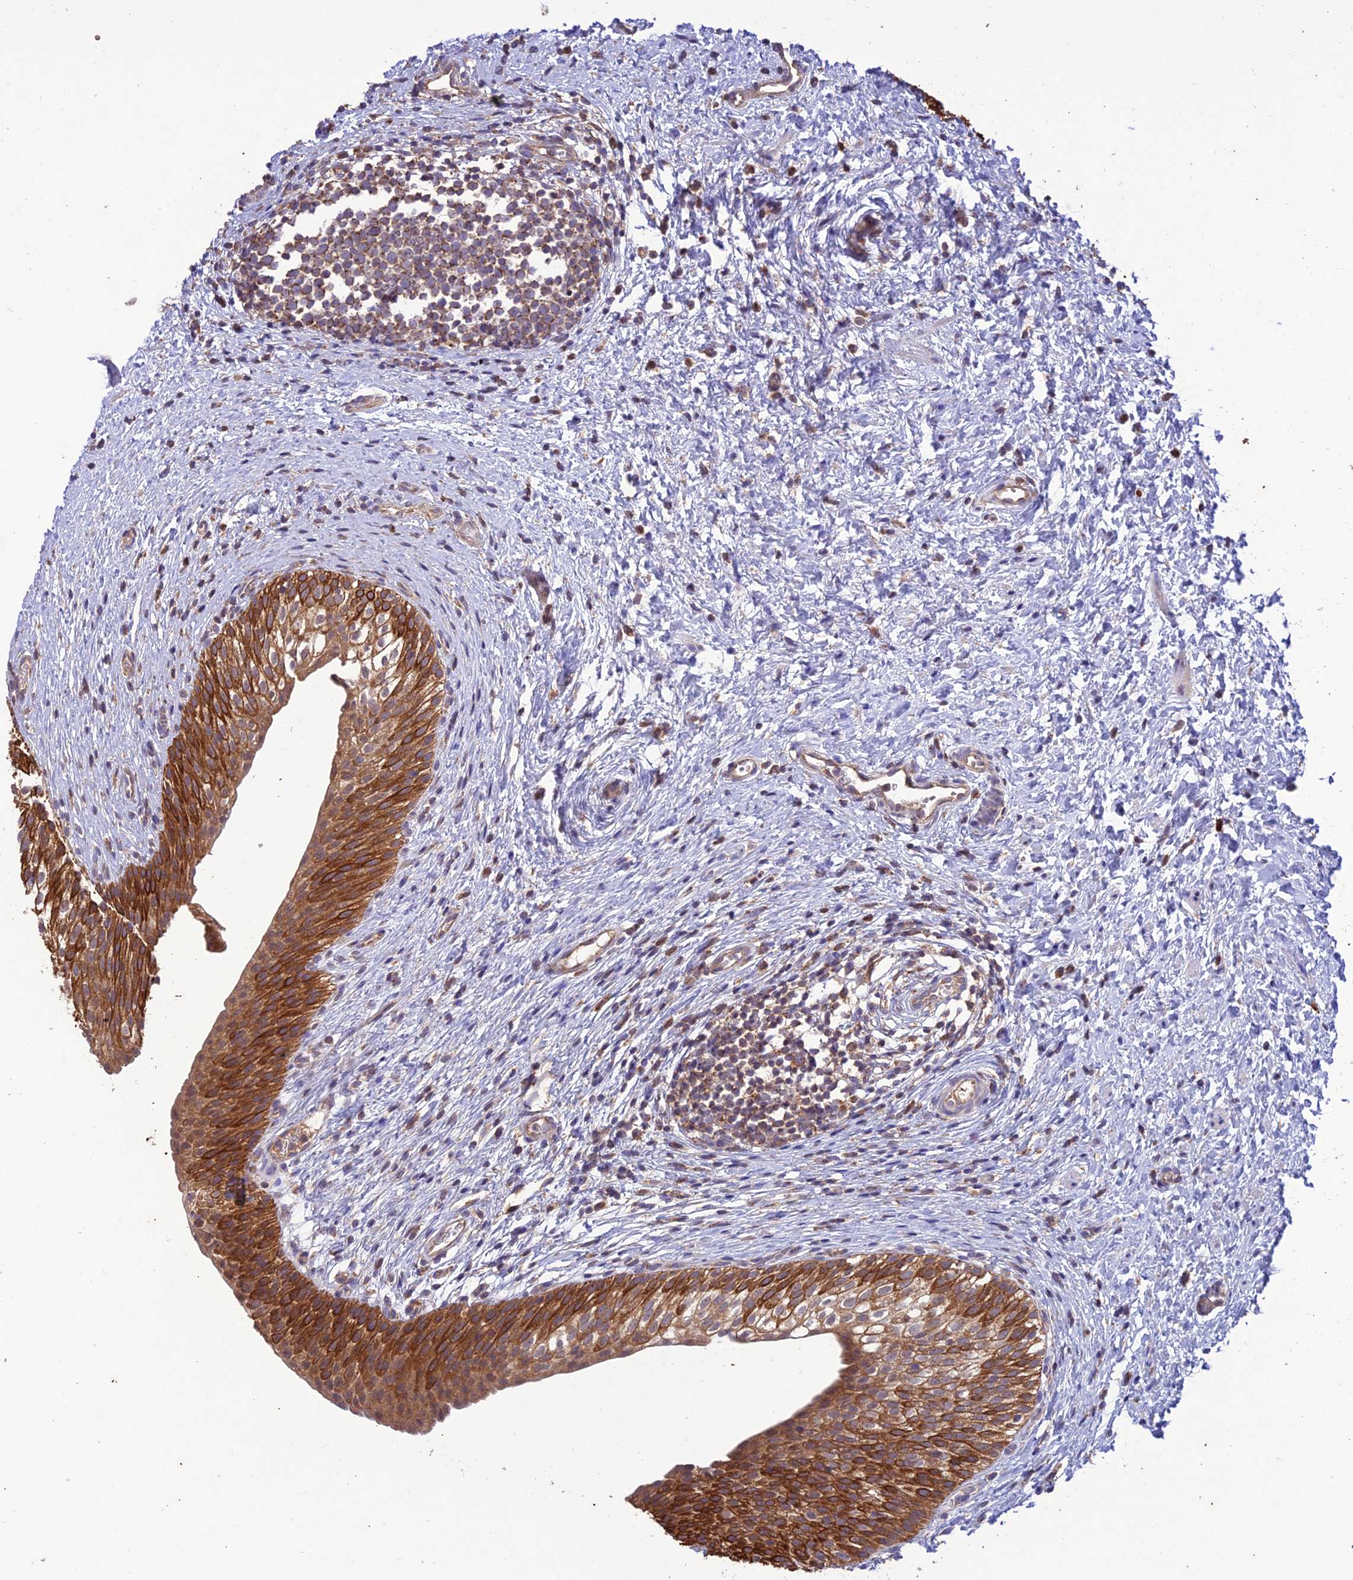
{"staining": {"intensity": "strong", "quantity": ">75%", "location": "cytoplasmic/membranous"}, "tissue": "urinary bladder", "cell_type": "Urothelial cells", "image_type": "normal", "snomed": [{"axis": "morphology", "description": "Normal tissue, NOS"}, {"axis": "topography", "description": "Urinary bladder"}], "caption": "The micrograph exhibits staining of normal urinary bladder, revealing strong cytoplasmic/membranous protein staining (brown color) within urothelial cells. The staining was performed using DAB to visualize the protein expression in brown, while the nuclei were stained in blue with hematoxylin (Magnification: 20x).", "gene": "NDUFAF1", "patient": {"sex": "male", "age": 1}}